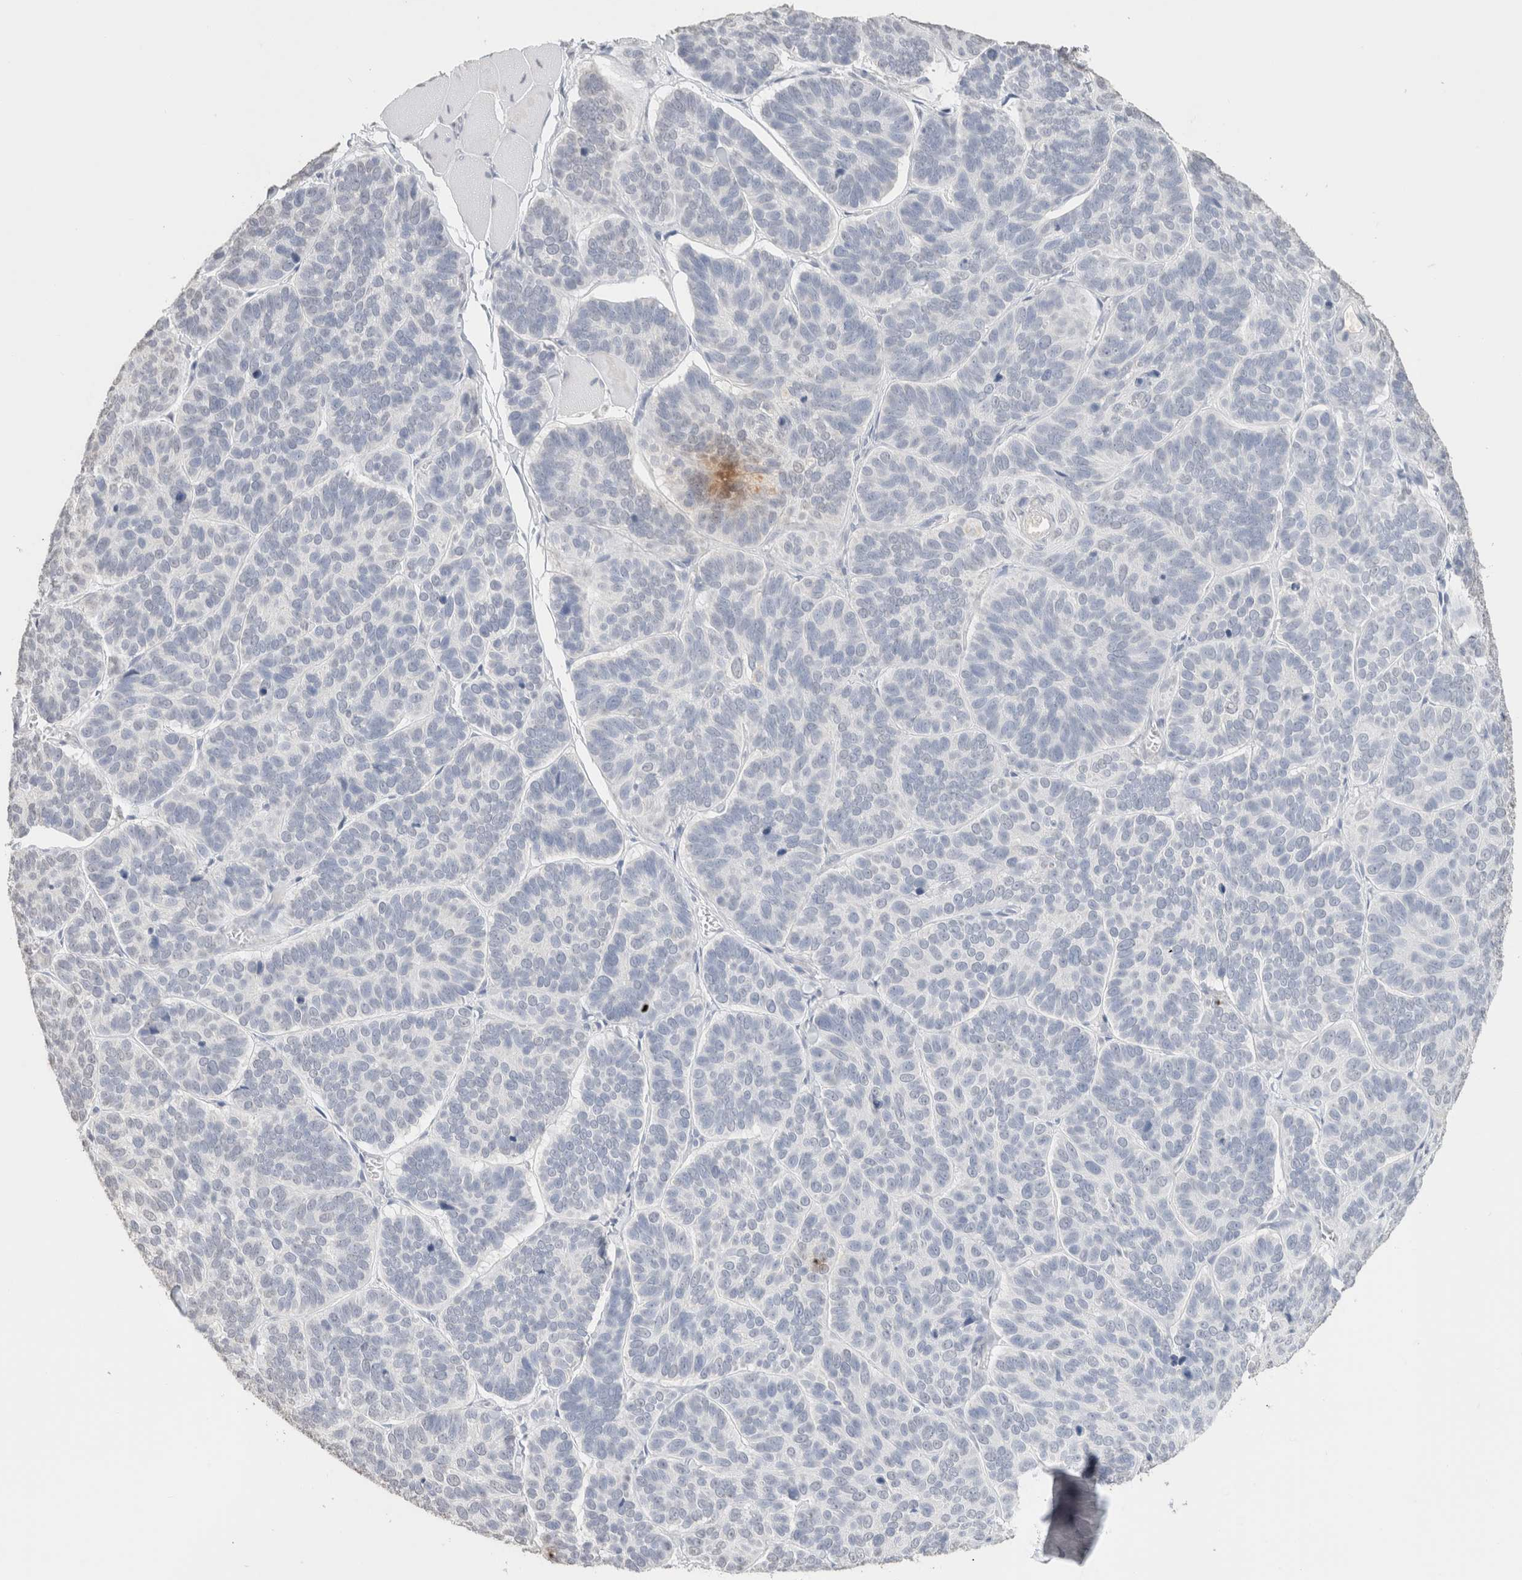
{"staining": {"intensity": "negative", "quantity": "none", "location": "none"}, "tissue": "skin cancer", "cell_type": "Tumor cells", "image_type": "cancer", "snomed": [{"axis": "morphology", "description": "Basal cell carcinoma"}, {"axis": "topography", "description": "Skin"}], "caption": "Immunohistochemical staining of human skin cancer (basal cell carcinoma) demonstrates no significant staining in tumor cells. (Brightfield microscopy of DAB IHC at high magnification).", "gene": "CD80", "patient": {"sex": "male", "age": 62}}